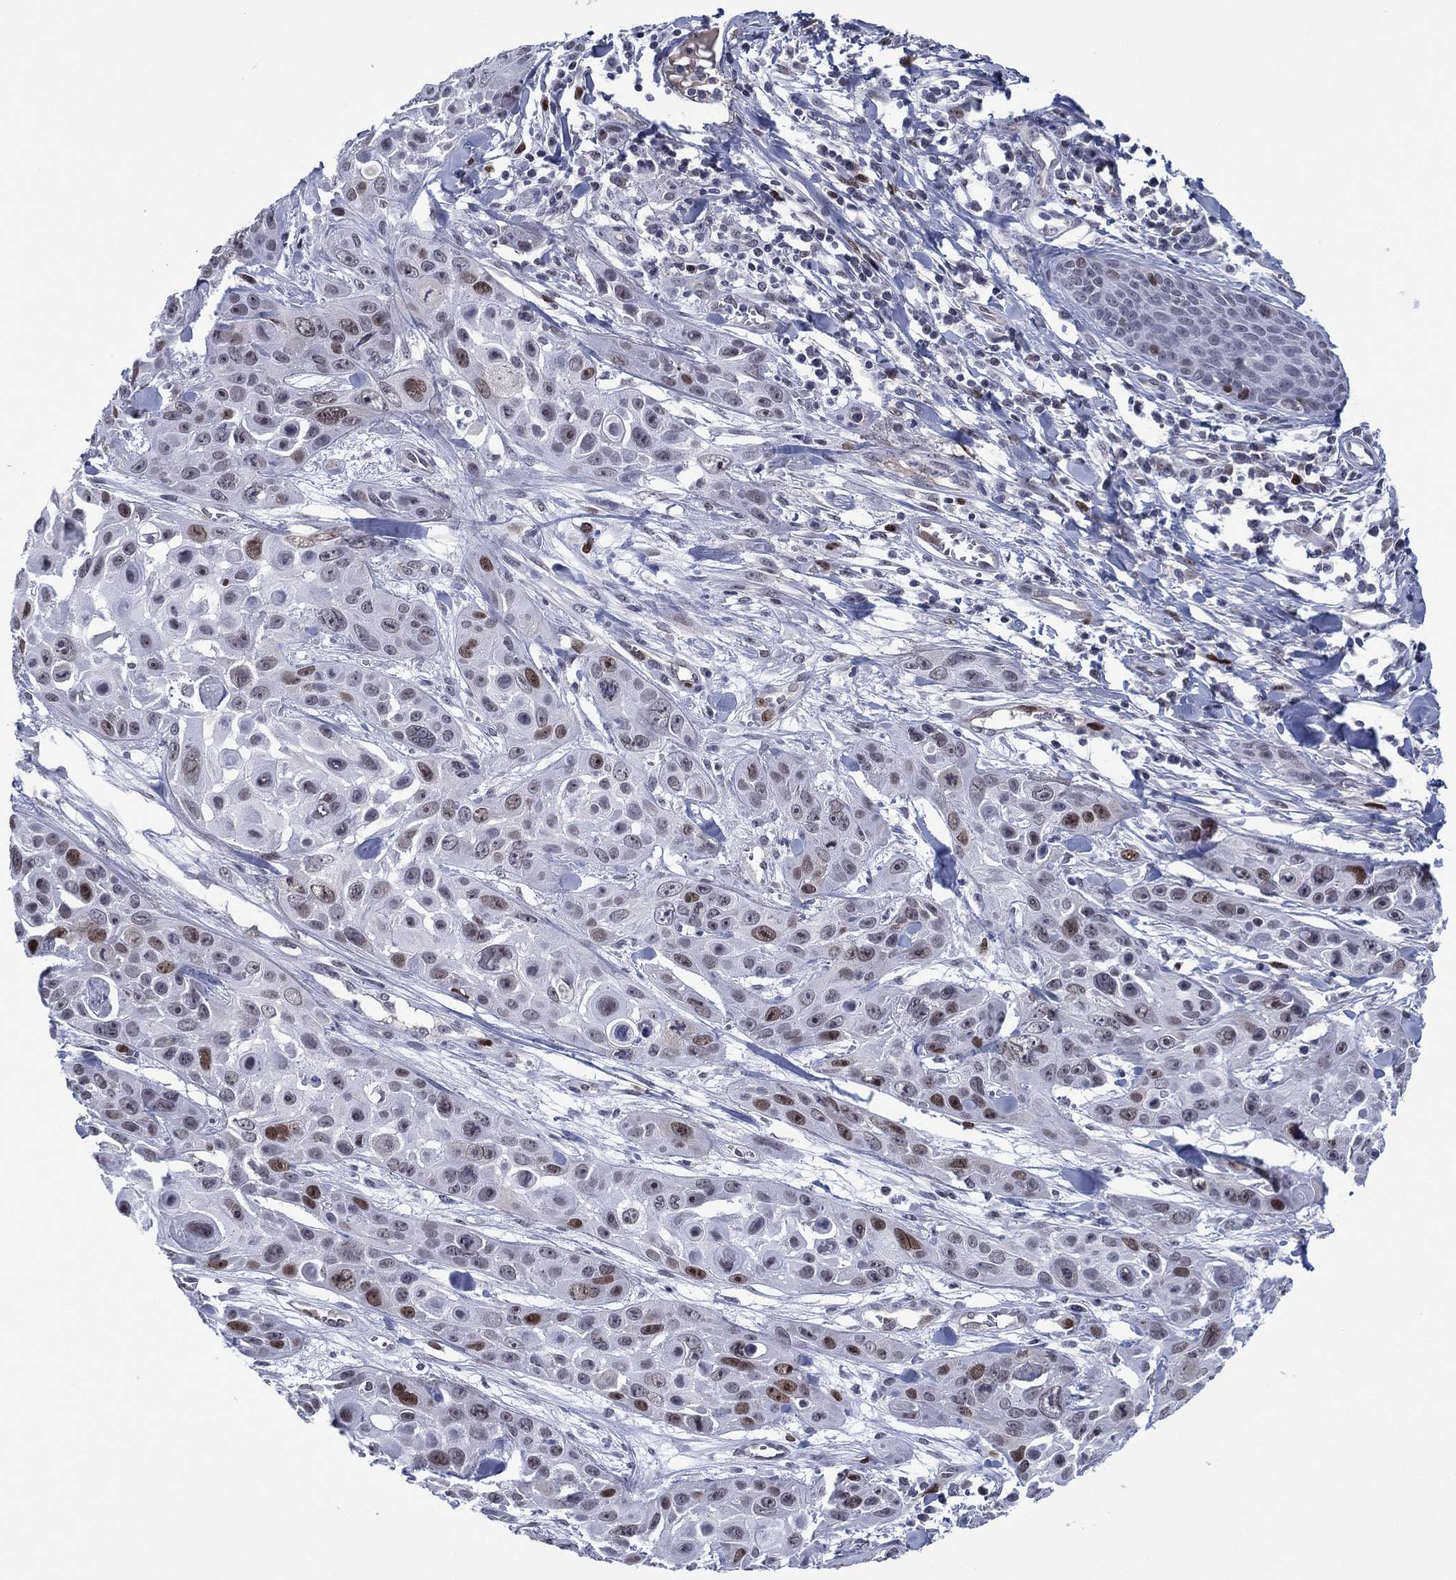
{"staining": {"intensity": "strong", "quantity": "<25%", "location": "nuclear"}, "tissue": "skin cancer", "cell_type": "Tumor cells", "image_type": "cancer", "snomed": [{"axis": "morphology", "description": "Squamous cell carcinoma, NOS"}, {"axis": "topography", "description": "Skin"}, {"axis": "topography", "description": "Anal"}], "caption": "About <25% of tumor cells in squamous cell carcinoma (skin) show strong nuclear protein positivity as visualized by brown immunohistochemical staining.", "gene": "GATA6", "patient": {"sex": "female", "age": 75}}